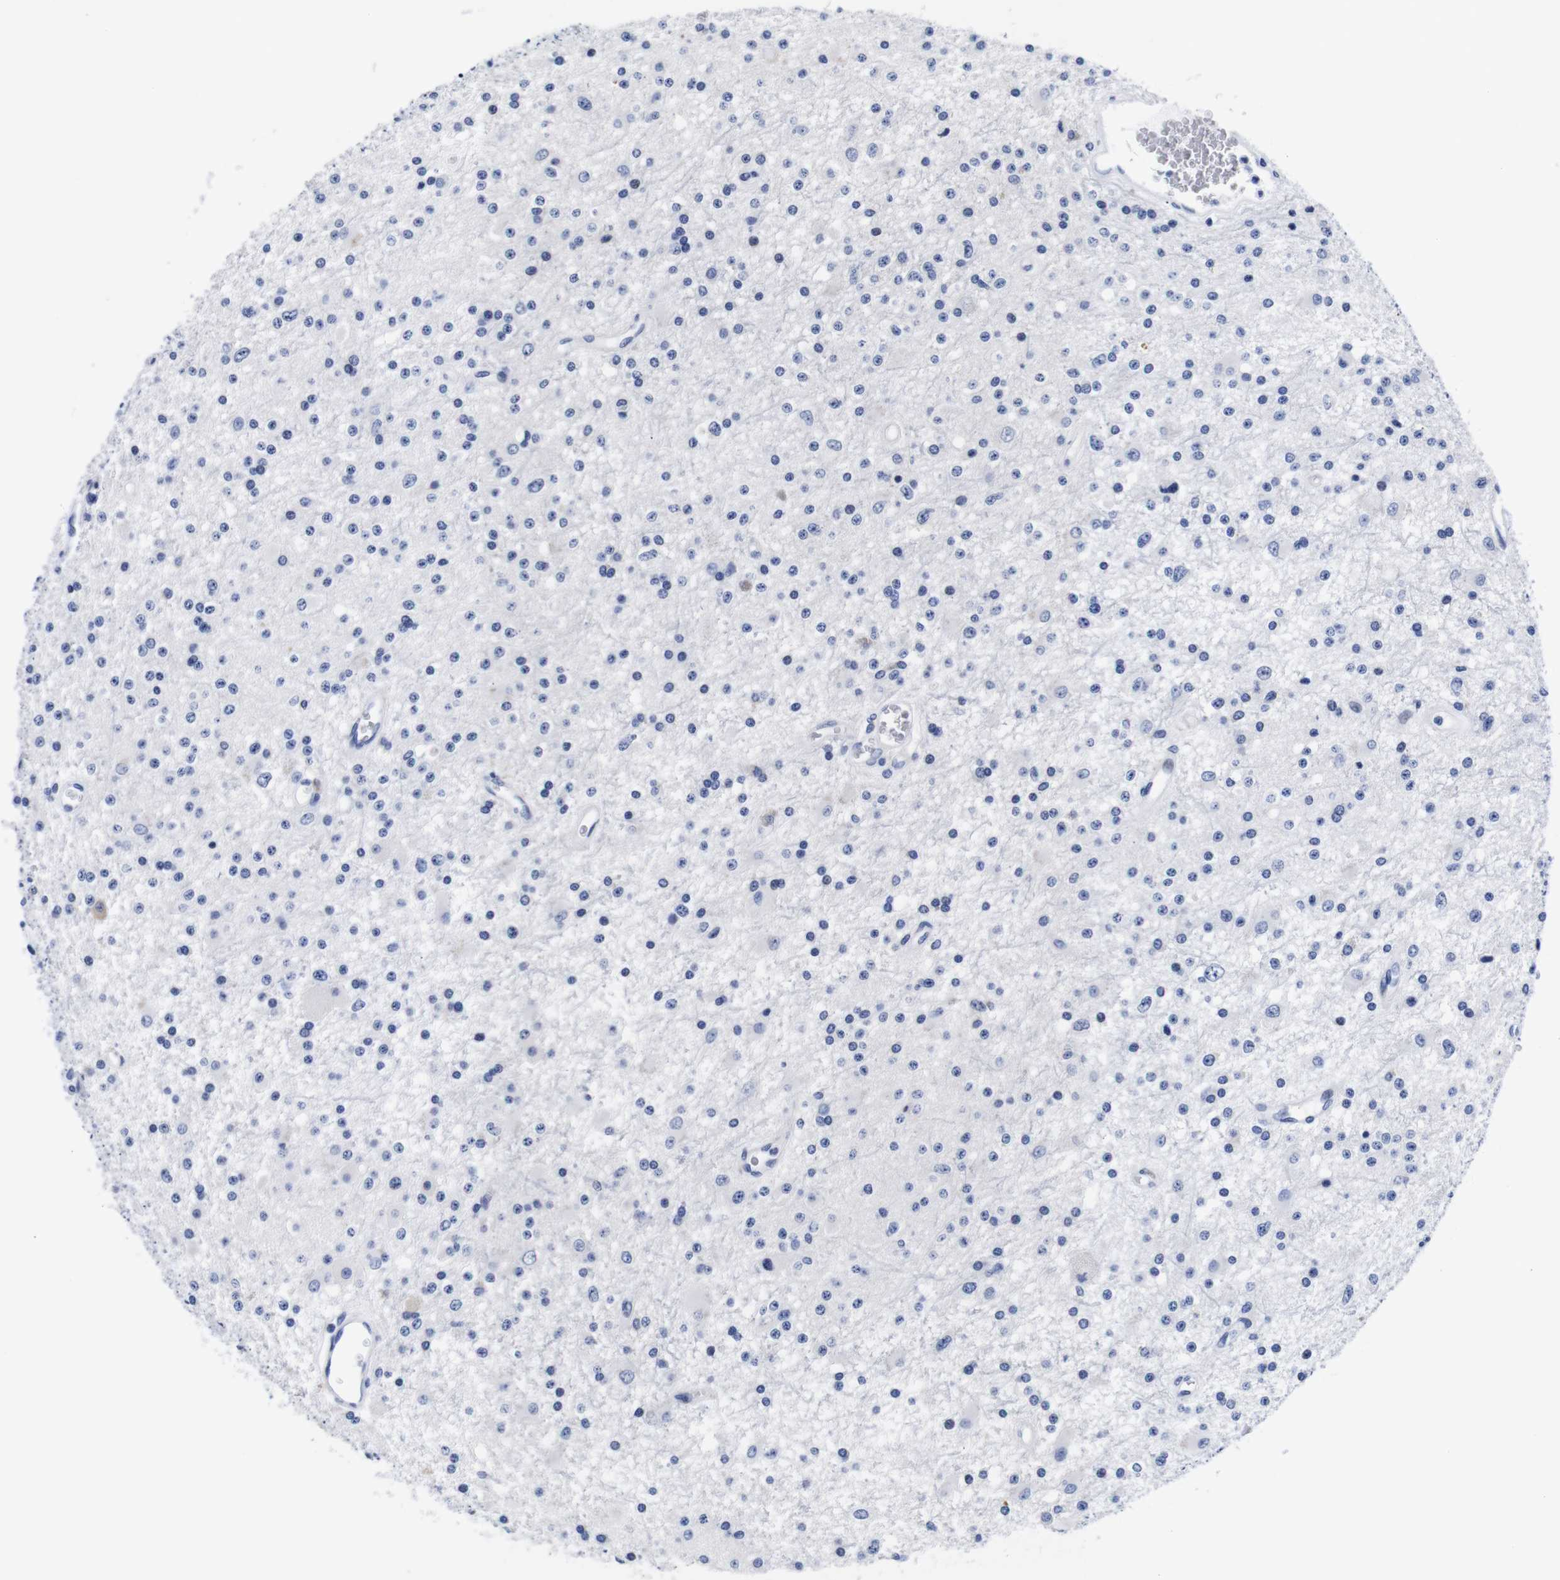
{"staining": {"intensity": "negative", "quantity": "none", "location": "none"}, "tissue": "glioma", "cell_type": "Tumor cells", "image_type": "cancer", "snomed": [{"axis": "morphology", "description": "Glioma, malignant, Low grade"}, {"axis": "topography", "description": "Brain"}], "caption": "This is an immunohistochemistry (IHC) micrograph of human malignant glioma (low-grade). There is no staining in tumor cells.", "gene": "CLEC4G", "patient": {"sex": "male", "age": 58}}